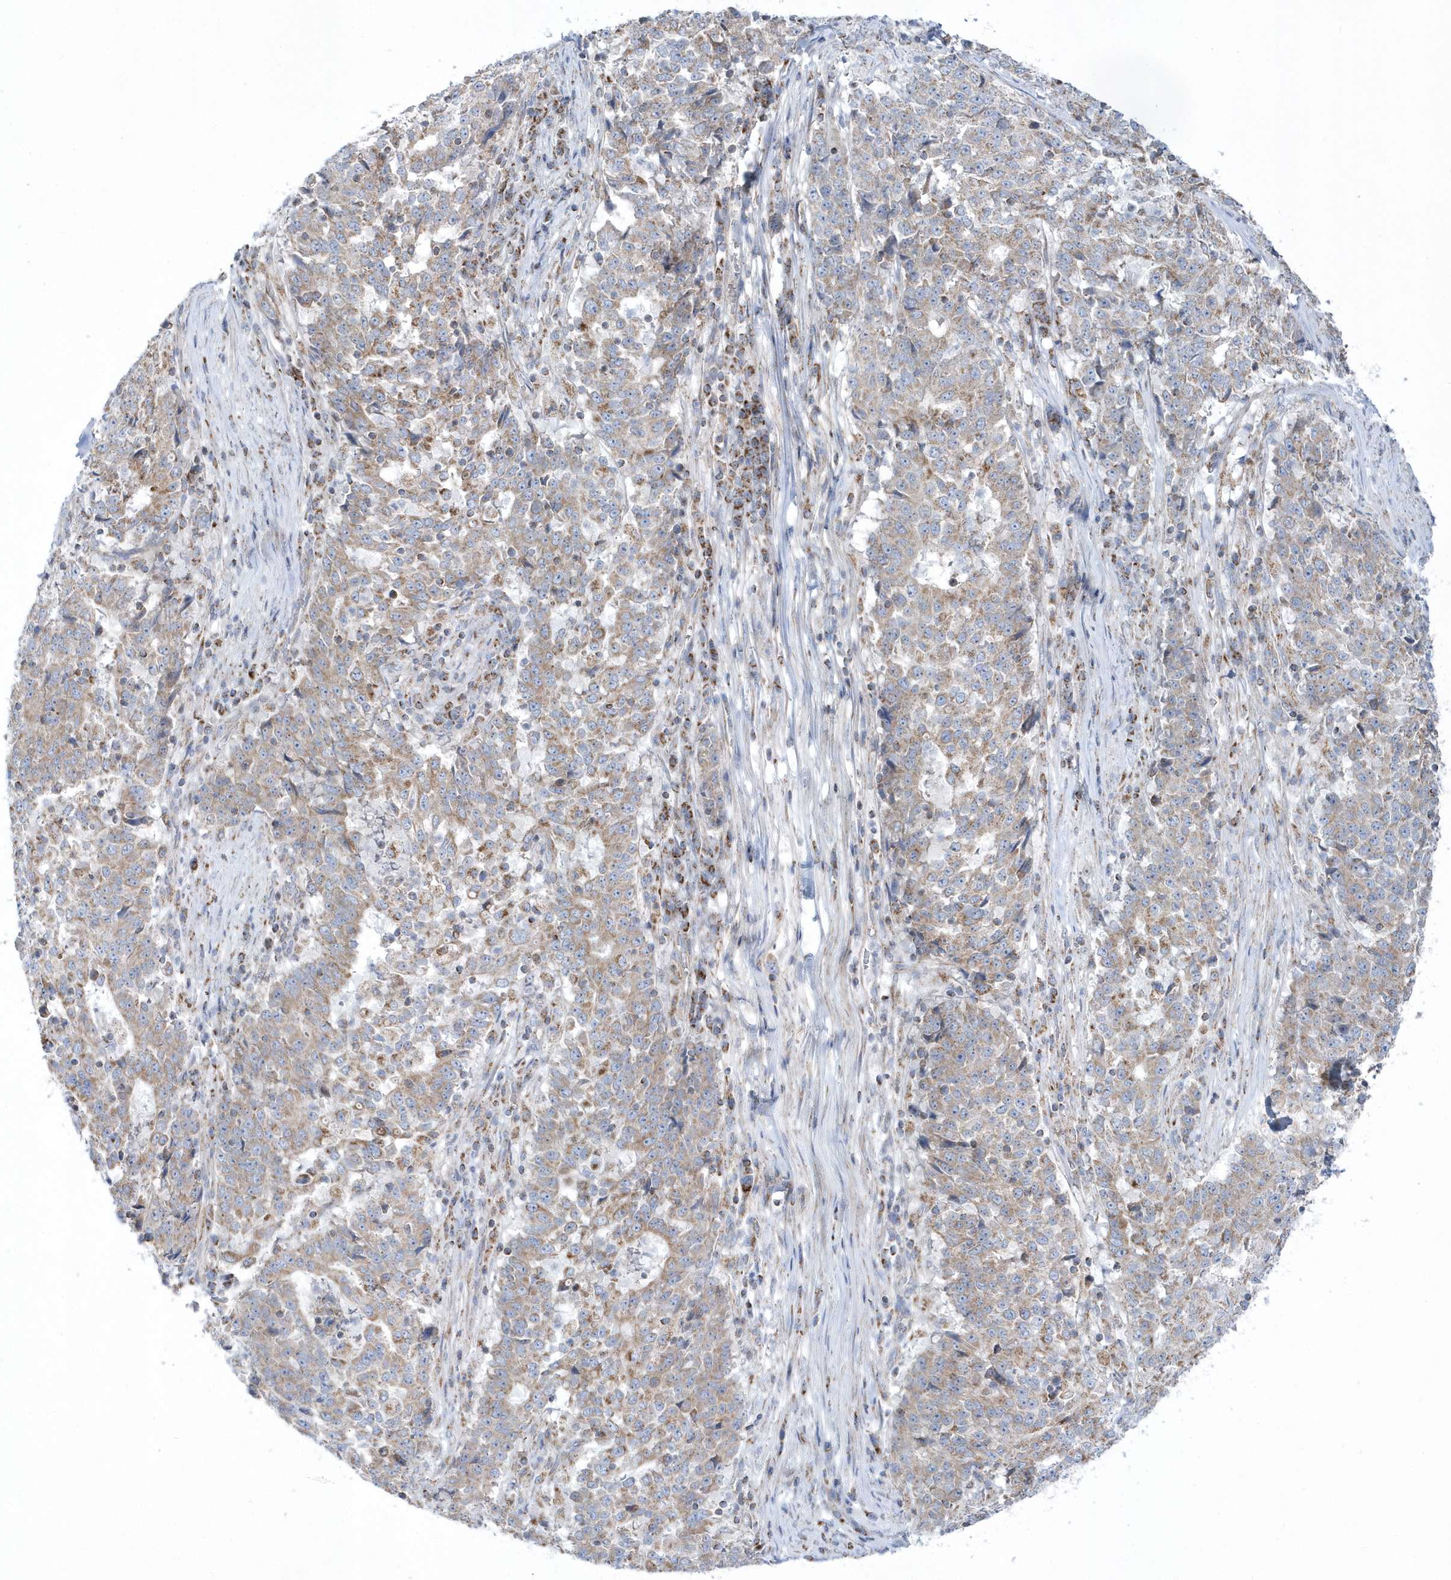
{"staining": {"intensity": "weak", "quantity": "25%-75%", "location": "cytoplasmic/membranous"}, "tissue": "stomach cancer", "cell_type": "Tumor cells", "image_type": "cancer", "snomed": [{"axis": "morphology", "description": "Adenocarcinoma, NOS"}, {"axis": "topography", "description": "Stomach"}], "caption": "Adenocarcinoma (stomach) stained with a brown dye demonstrates weak cytoplasmic/membranous positive expression in about 25%-75% of tumor cells.", "gene": "OPA1", "patient": {"sex": "male", "age": 59}}